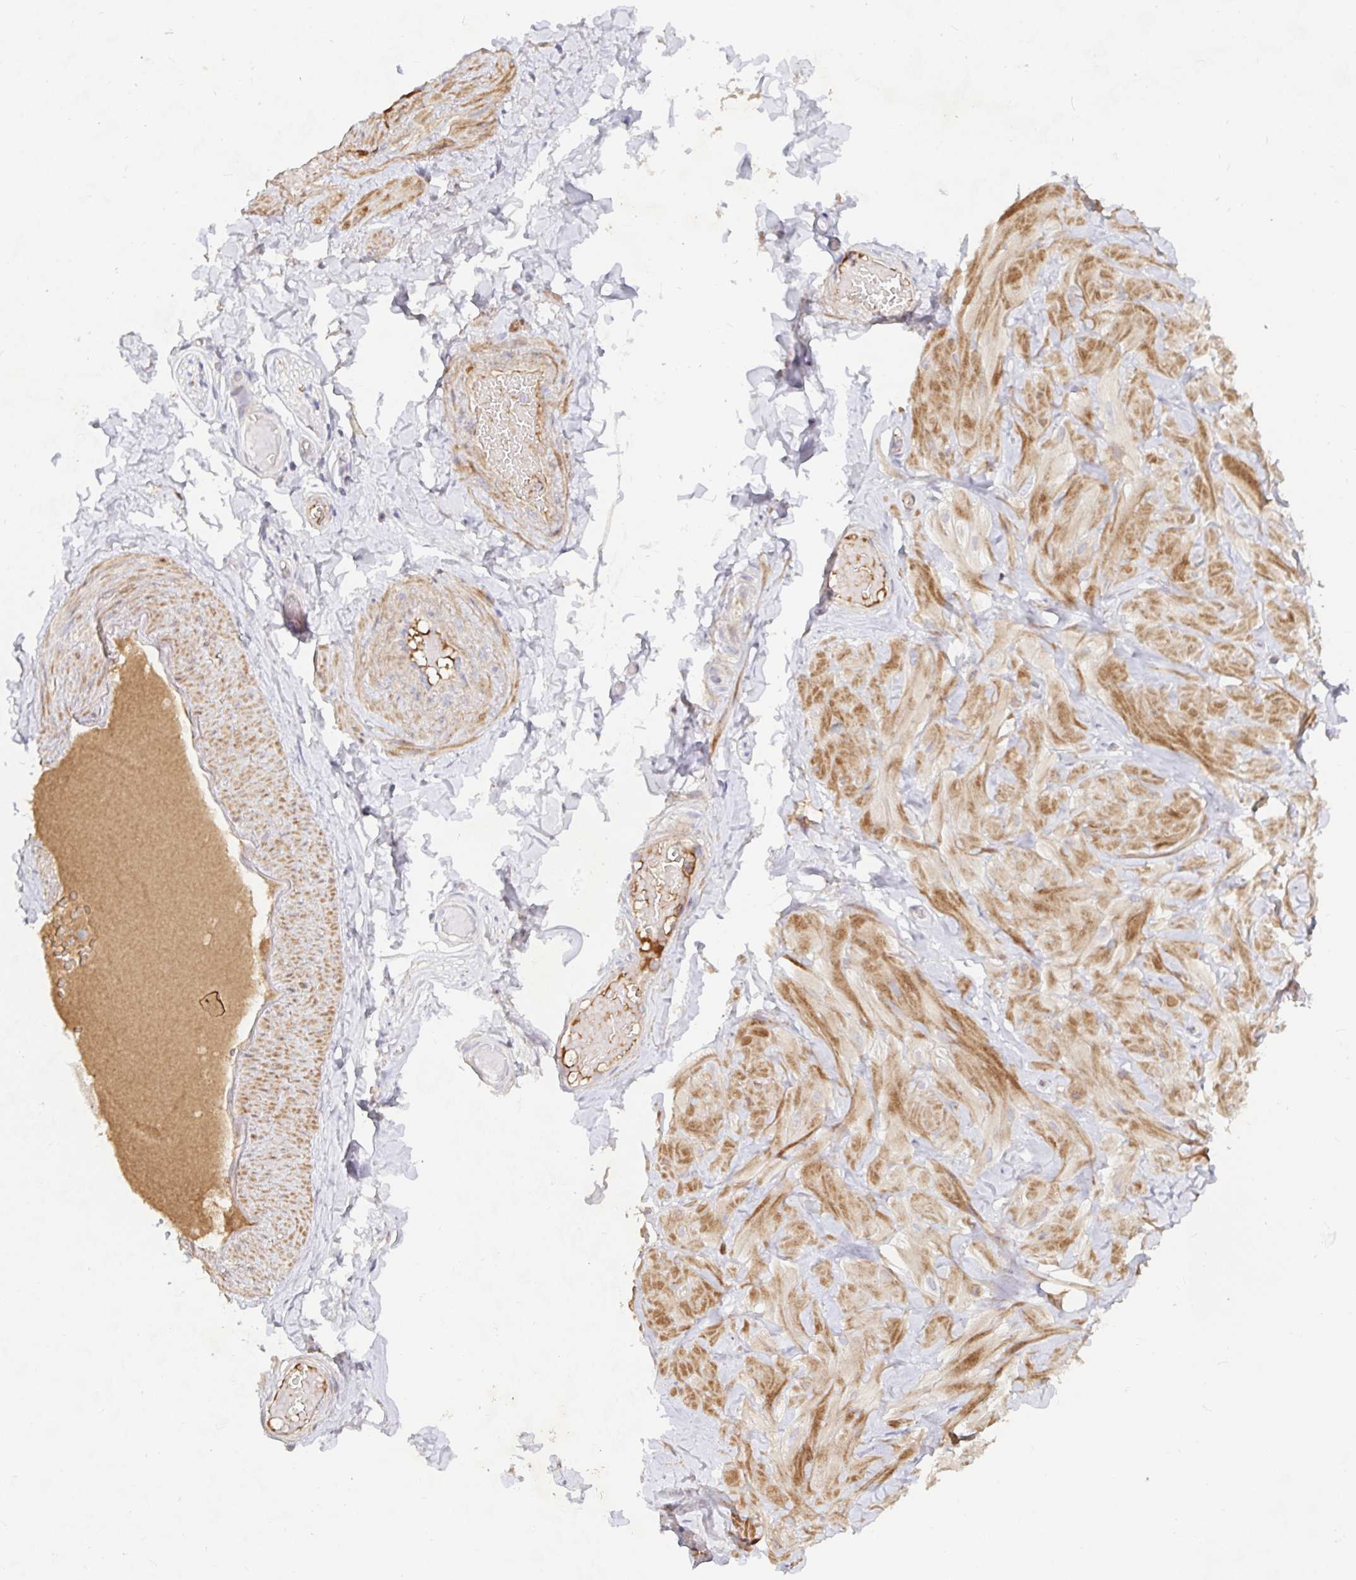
{"staining": {"intensity": "negative", "quantity": "none", "location": "none"}, "tissue": "soft tissue", "cell_type": "Fibroblasts", "image_type": "normal", "snomed": [{"axis": "morphology", "description": "Normal tissue, NOS"}, {"axis": "topography", "description": "Soft tissue"}, {"axis": "topography", "description": "Adipose tissue"}, {"axis": "topography", "description": "Vascular tissue"}, {"axis": "topography", "description": "Peripheral nerve tissue"}], "caption": "Immunohistochemical staining of normal human soft tissue exhibits no significant staining in fibroblasts.", "gene": "NME9", "patient": {"sex": "male", "age": 29}}